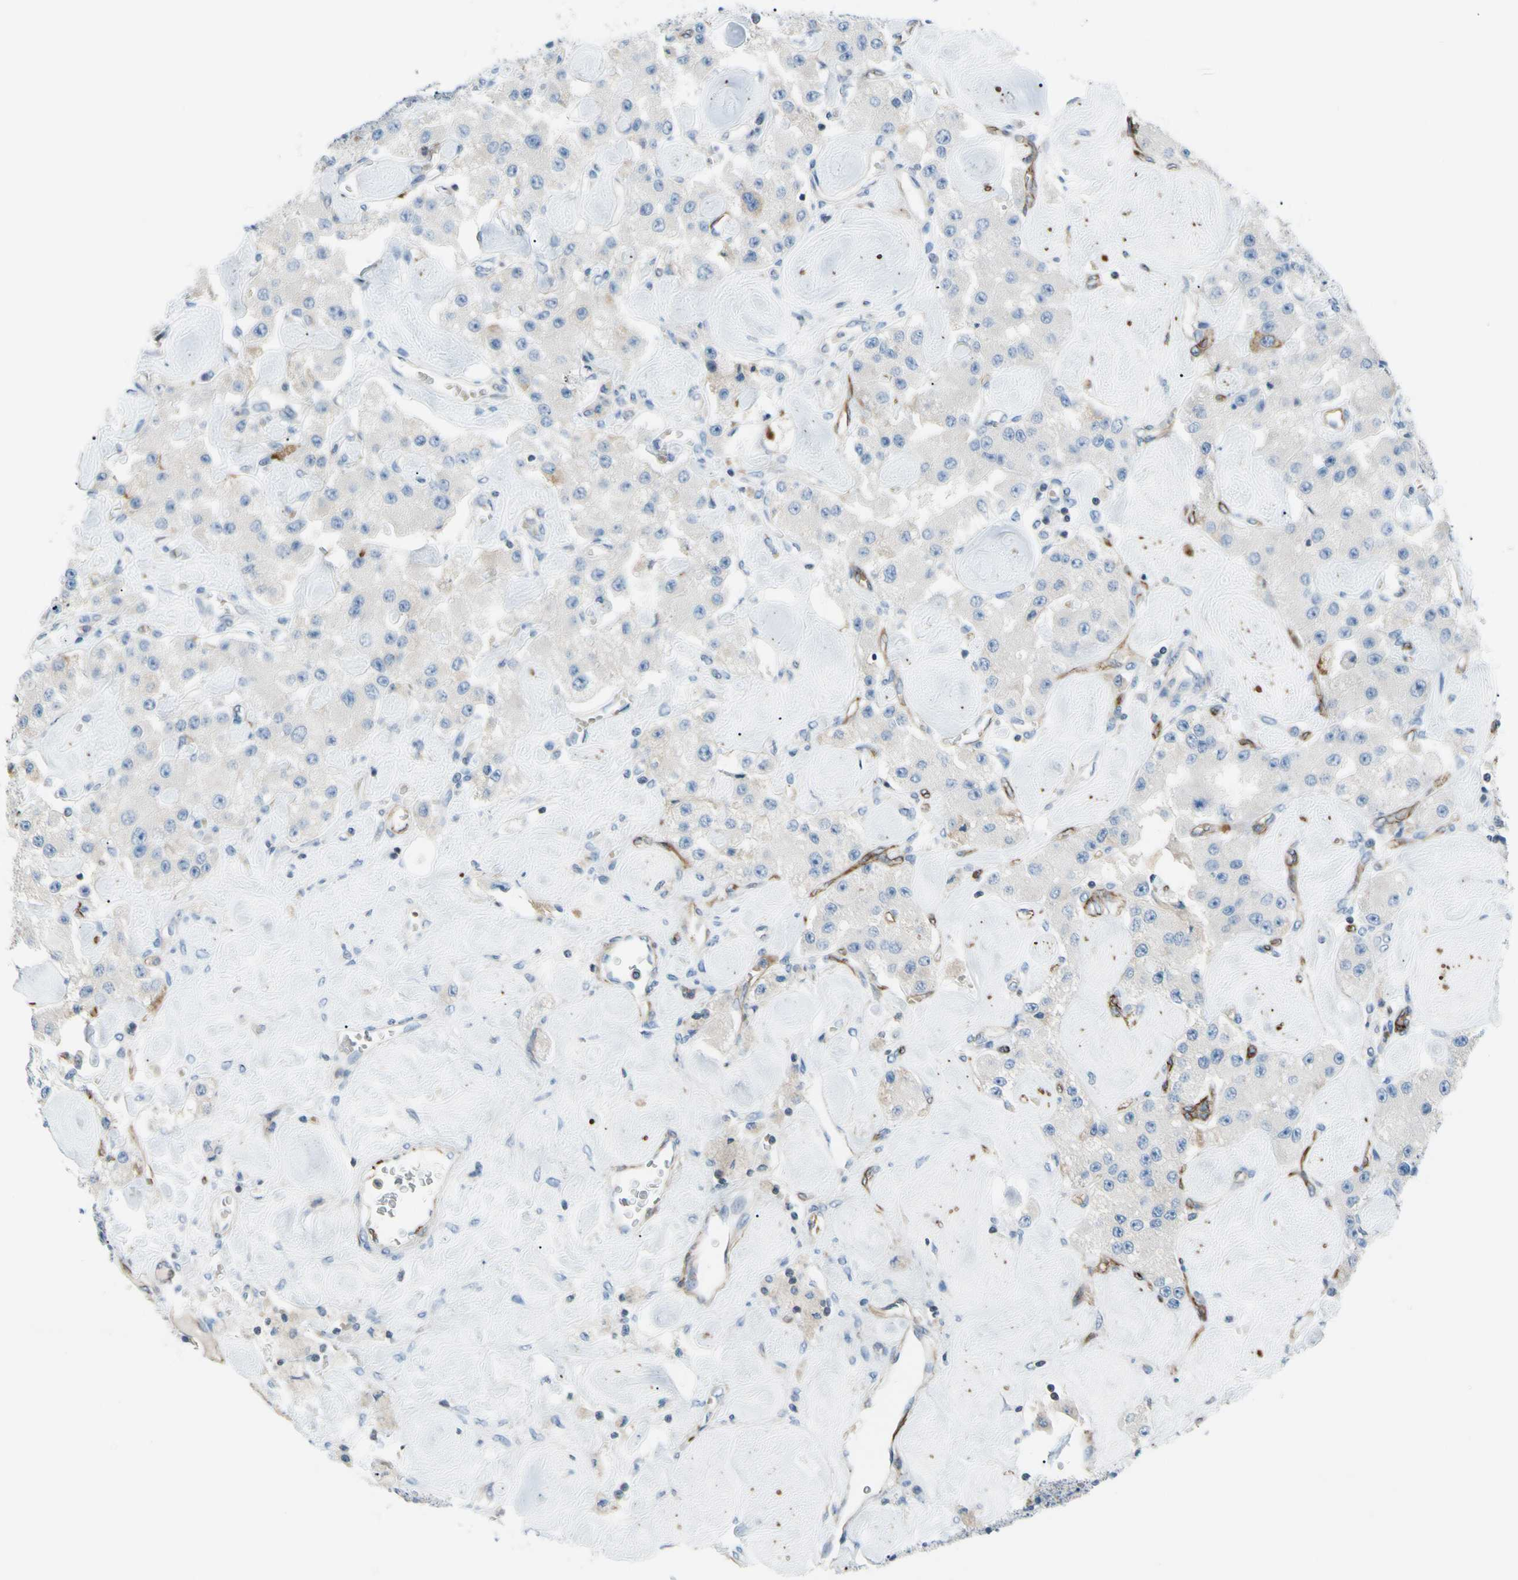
{"staining": {"intensity": "negative", "quantity": "none", "location": "none"}, "tissue": "carcinoid", "cell_type": "Tumor cells", "image_type": "cancer", "snomed": [{"axis": "morphology", "description": "Carcinoid, malignant, NOS"}, {"axis": "topography", "description": "Pancreas"}], "caption": "This image is of carcinoid stained with immunohistochemistry to label a protein in brown with the nuclei are counter-stained blue. There is no positivity in tumor cells.", "gene": "PRRG2", "patient": {"sex": "male", "age": 41}}